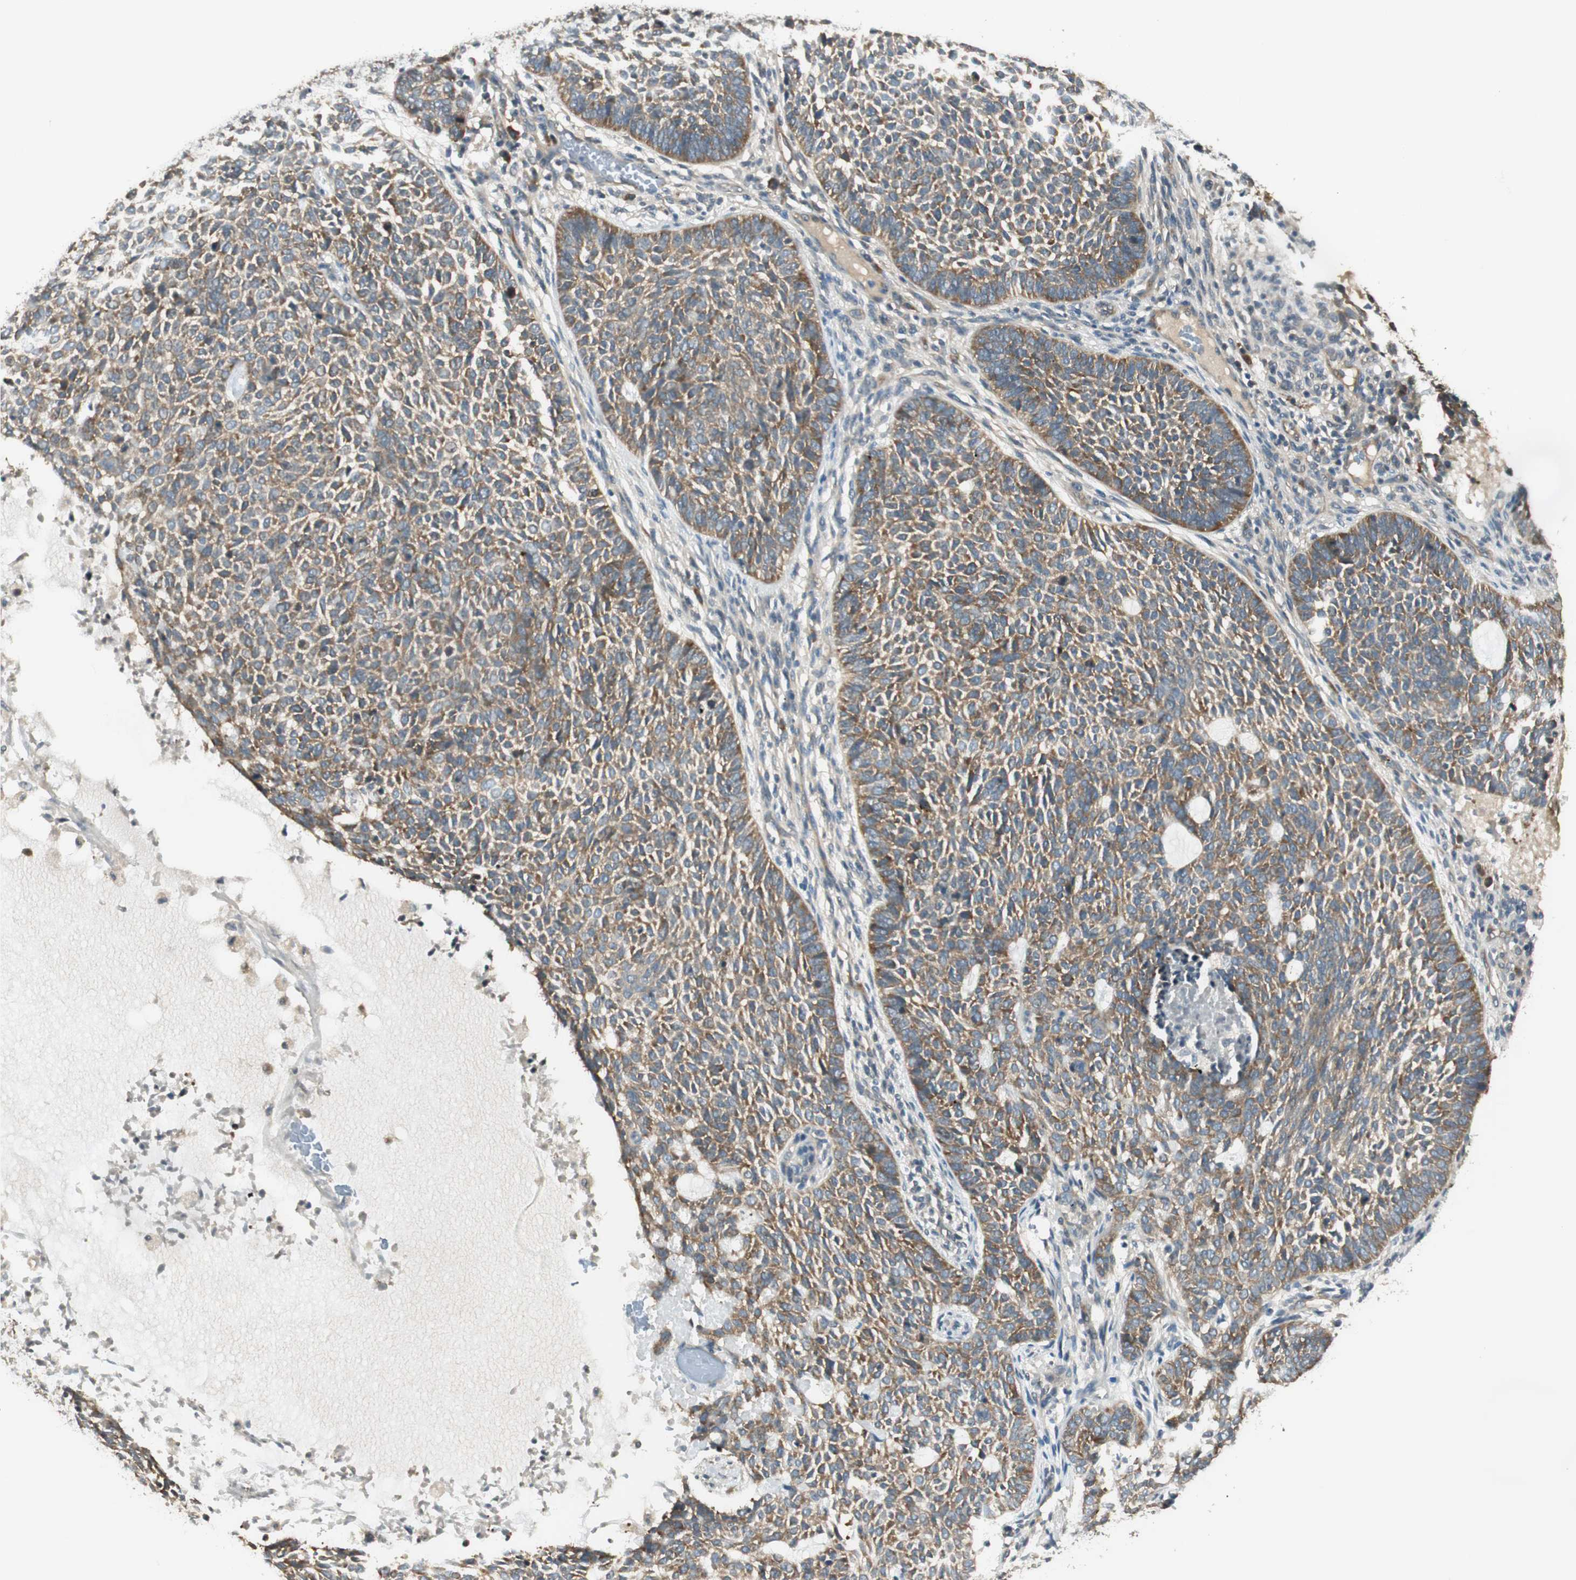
{"staining": {"intensity": "weak", "quantity": "25%-75%", "location": "cytoplasmic/membranous"}, "tissue": "skin cancer", "cell_type": "Tumor cells", "image_type": "cancer", "snomed": [{"axis": "morphology", "description": "Basal cell carcinoma"}, {"axis": "topography", "description": "Skin"}], "caption": "Skin basal cell carcinoma stained with a protein marker reveals weak staining in tumor cells.", "gene": "IPO5", "patient": {"sex": "male", "age": 87}}